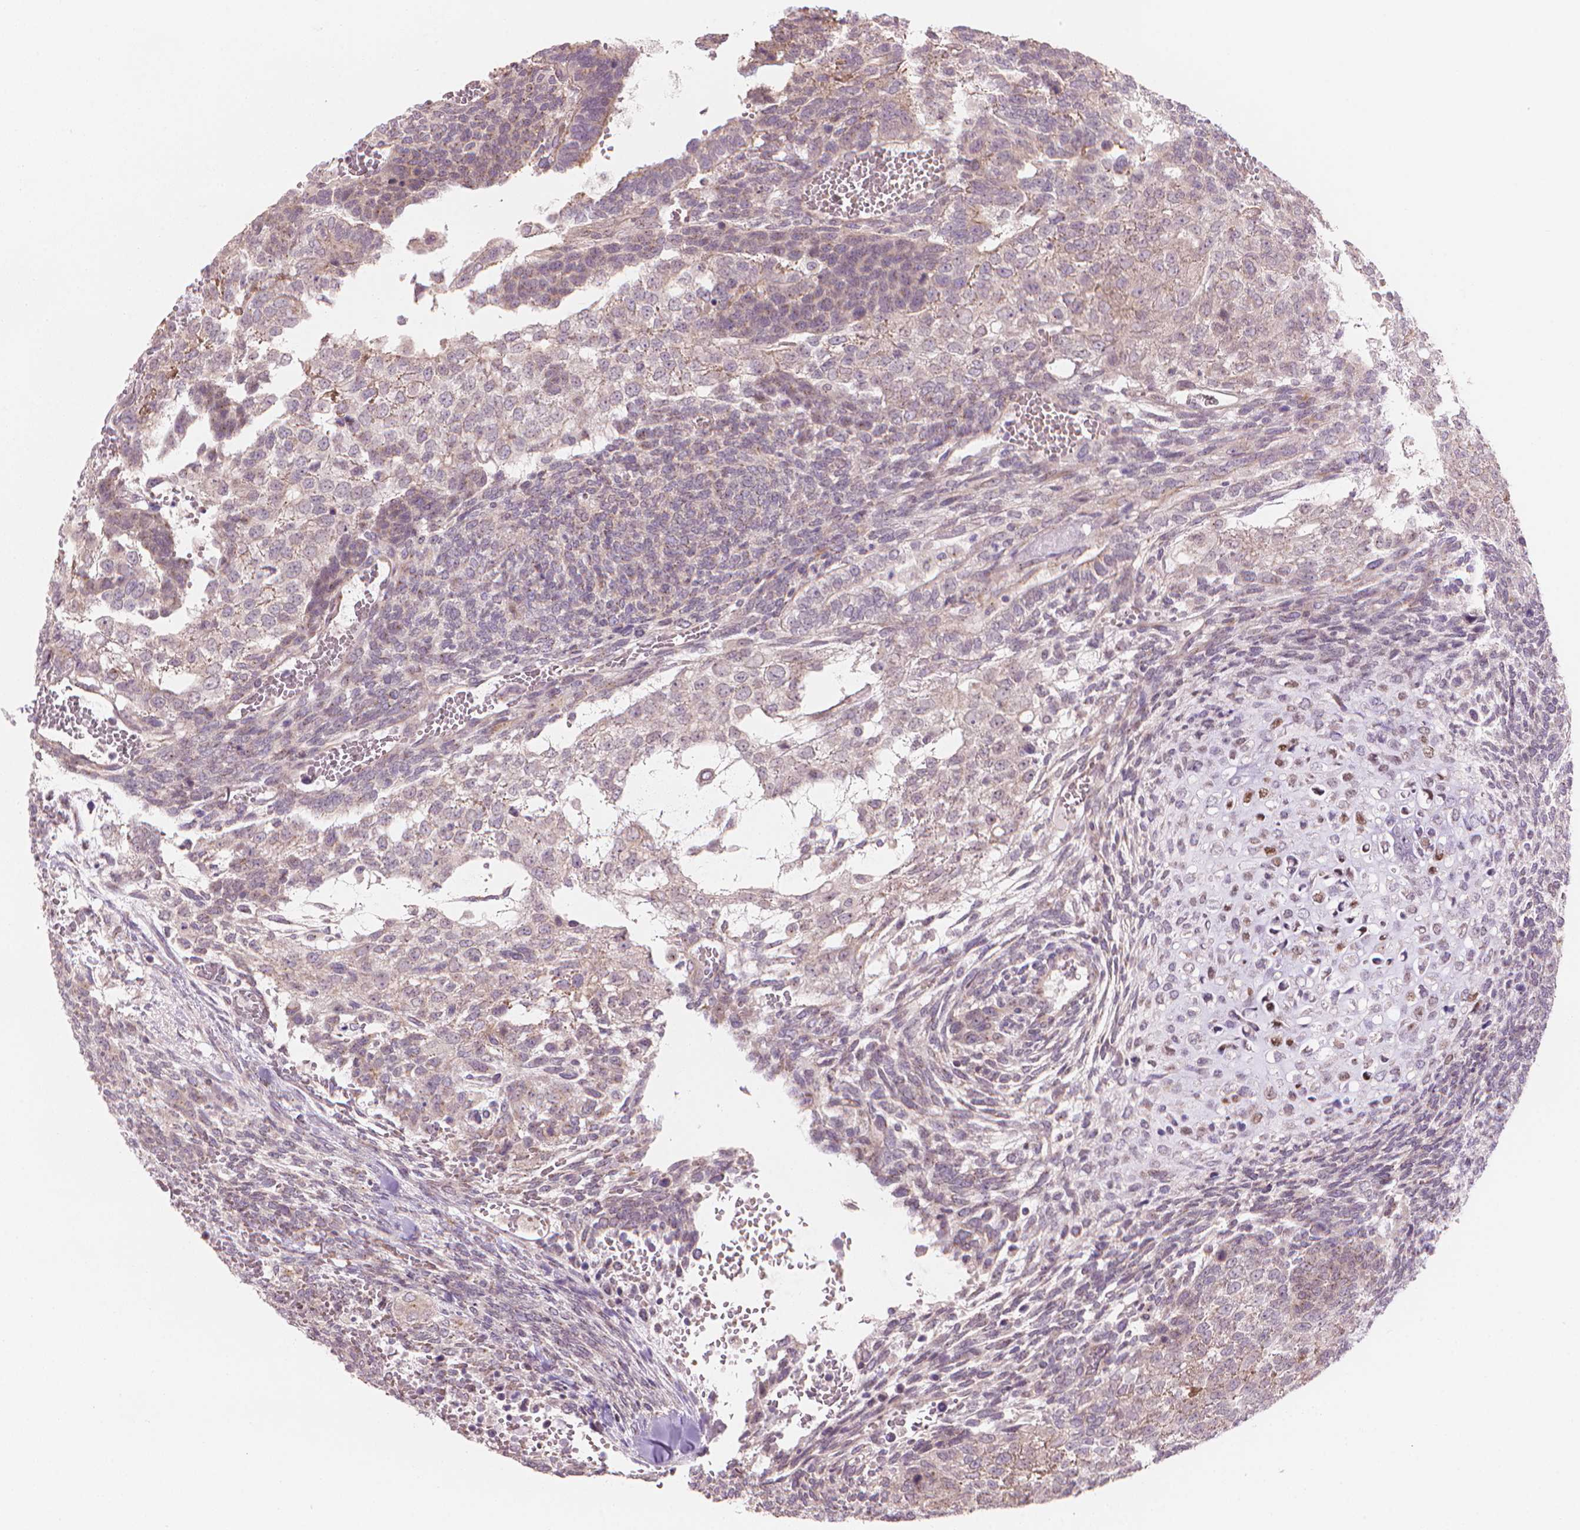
{"staining": {"intensity": "negative", "quantity": "none", "location": "none"}, "tissue": "testis cancer", "cell_type": "Tumor cells", "image_type": "cancer", "snomed": [{"axis": "morphology", "description": "Normal tissue, NOS"}, {"axis": "morphology", "description": "Carcinoma, Embryonal, NOS"}, {"axis": "topography", "description": "Testis"}, {"axis": "topography", "description": "Epididymis"}], "caption": "Immunohistochemical staining of embryonal carcinoma (testis) displays no significant expression in tumor cells. The staining is performed using DAB brown chromogen with nuclei counter-stained in using hematoxylin.", "gene": "IFFO1", "patient": {"sex": "male", "age": 23}}